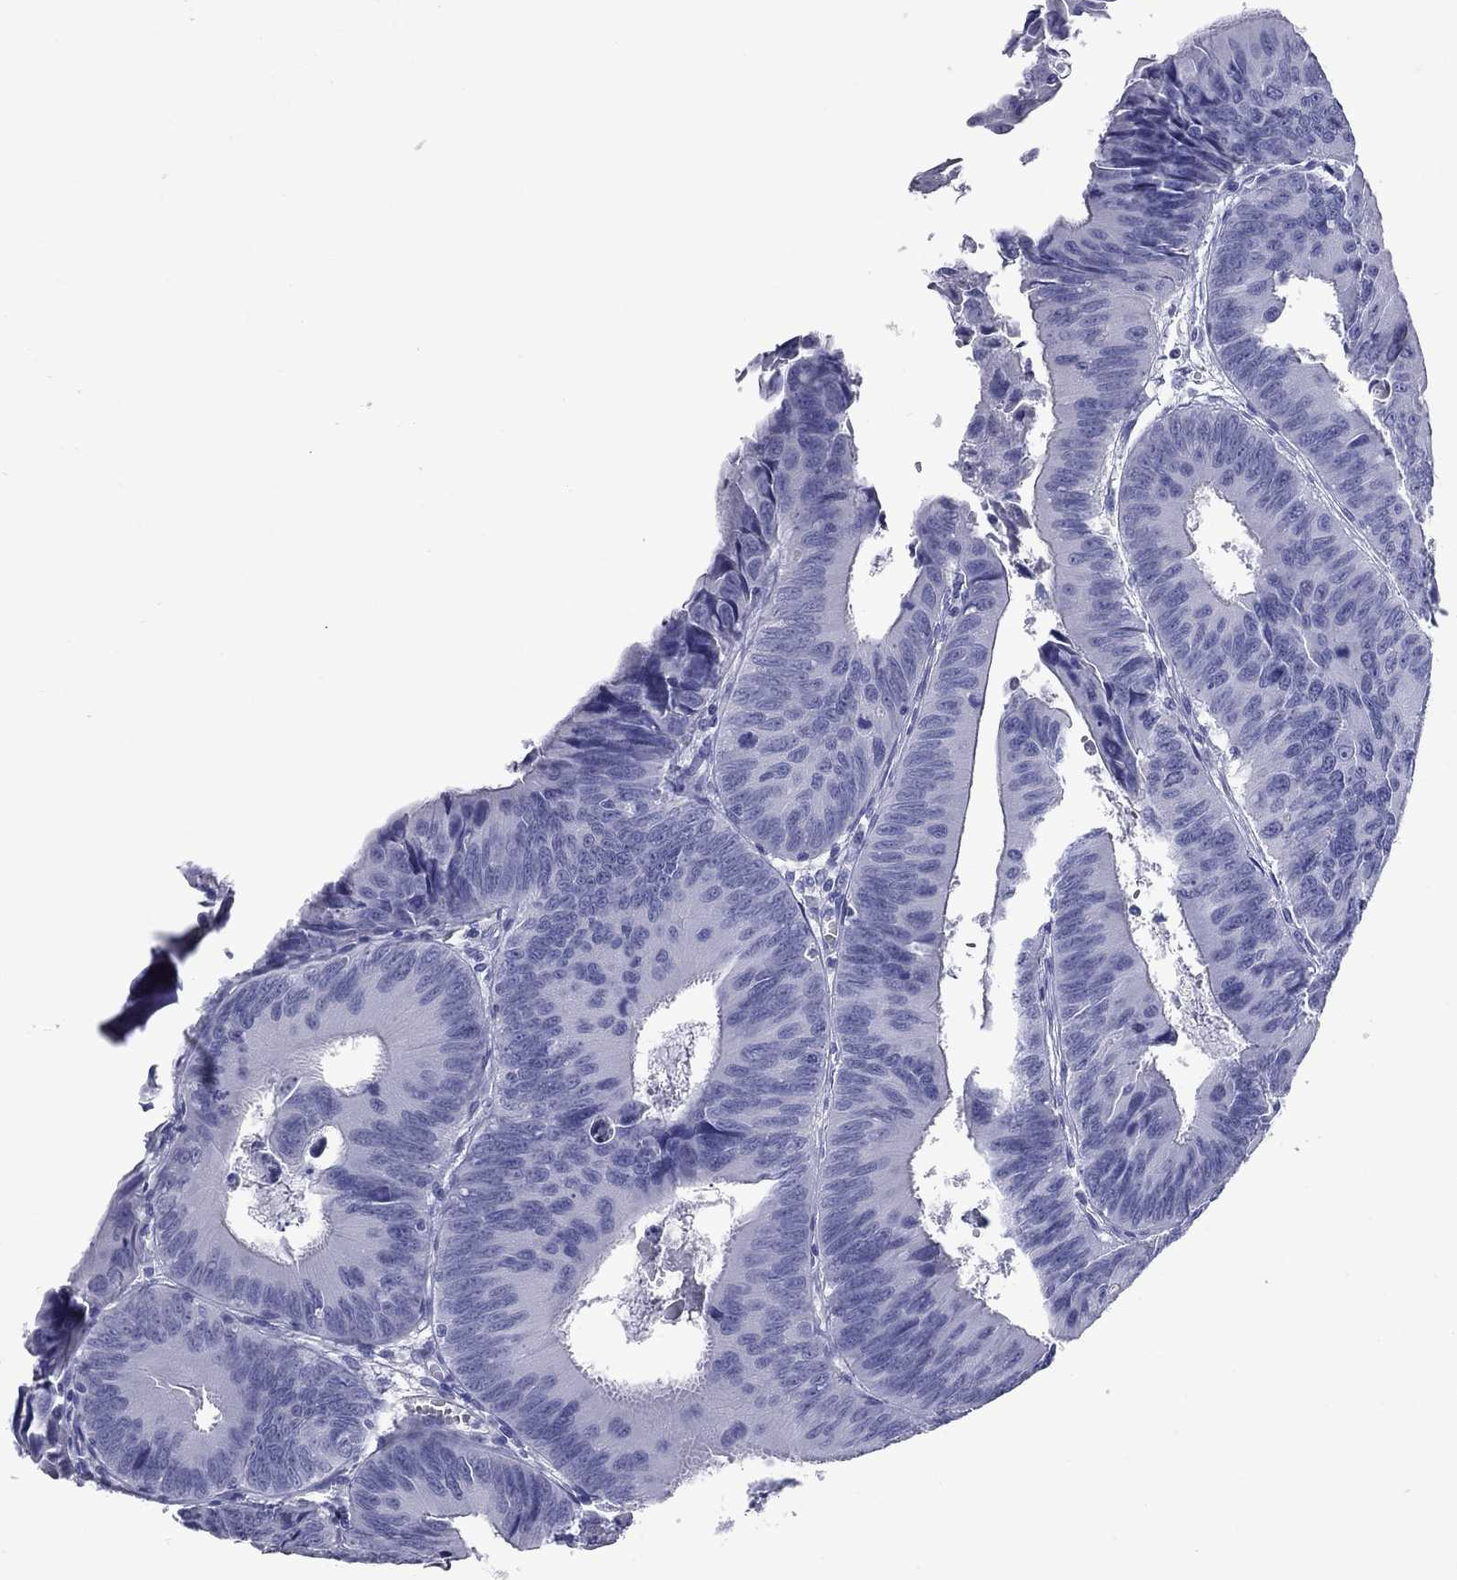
{"staining": {"intensity": "negative", "quantity": "none", "location": "none"}, "tissue": "colorectal cancer", "cell_type": "Tumor cells", "image_type": "cancer", "snomed": [{"axis": "morphology", "description": "Adenocarcinoma, NOS"}, {"axis": "topography", "description": "Rectum"}], "caption": "This is an immunohistochemistry image of human colorectal cancer. There is no staining in tumor cells.", "gene": "NPPA", "patient": {"sex": "male", "age": 67}}